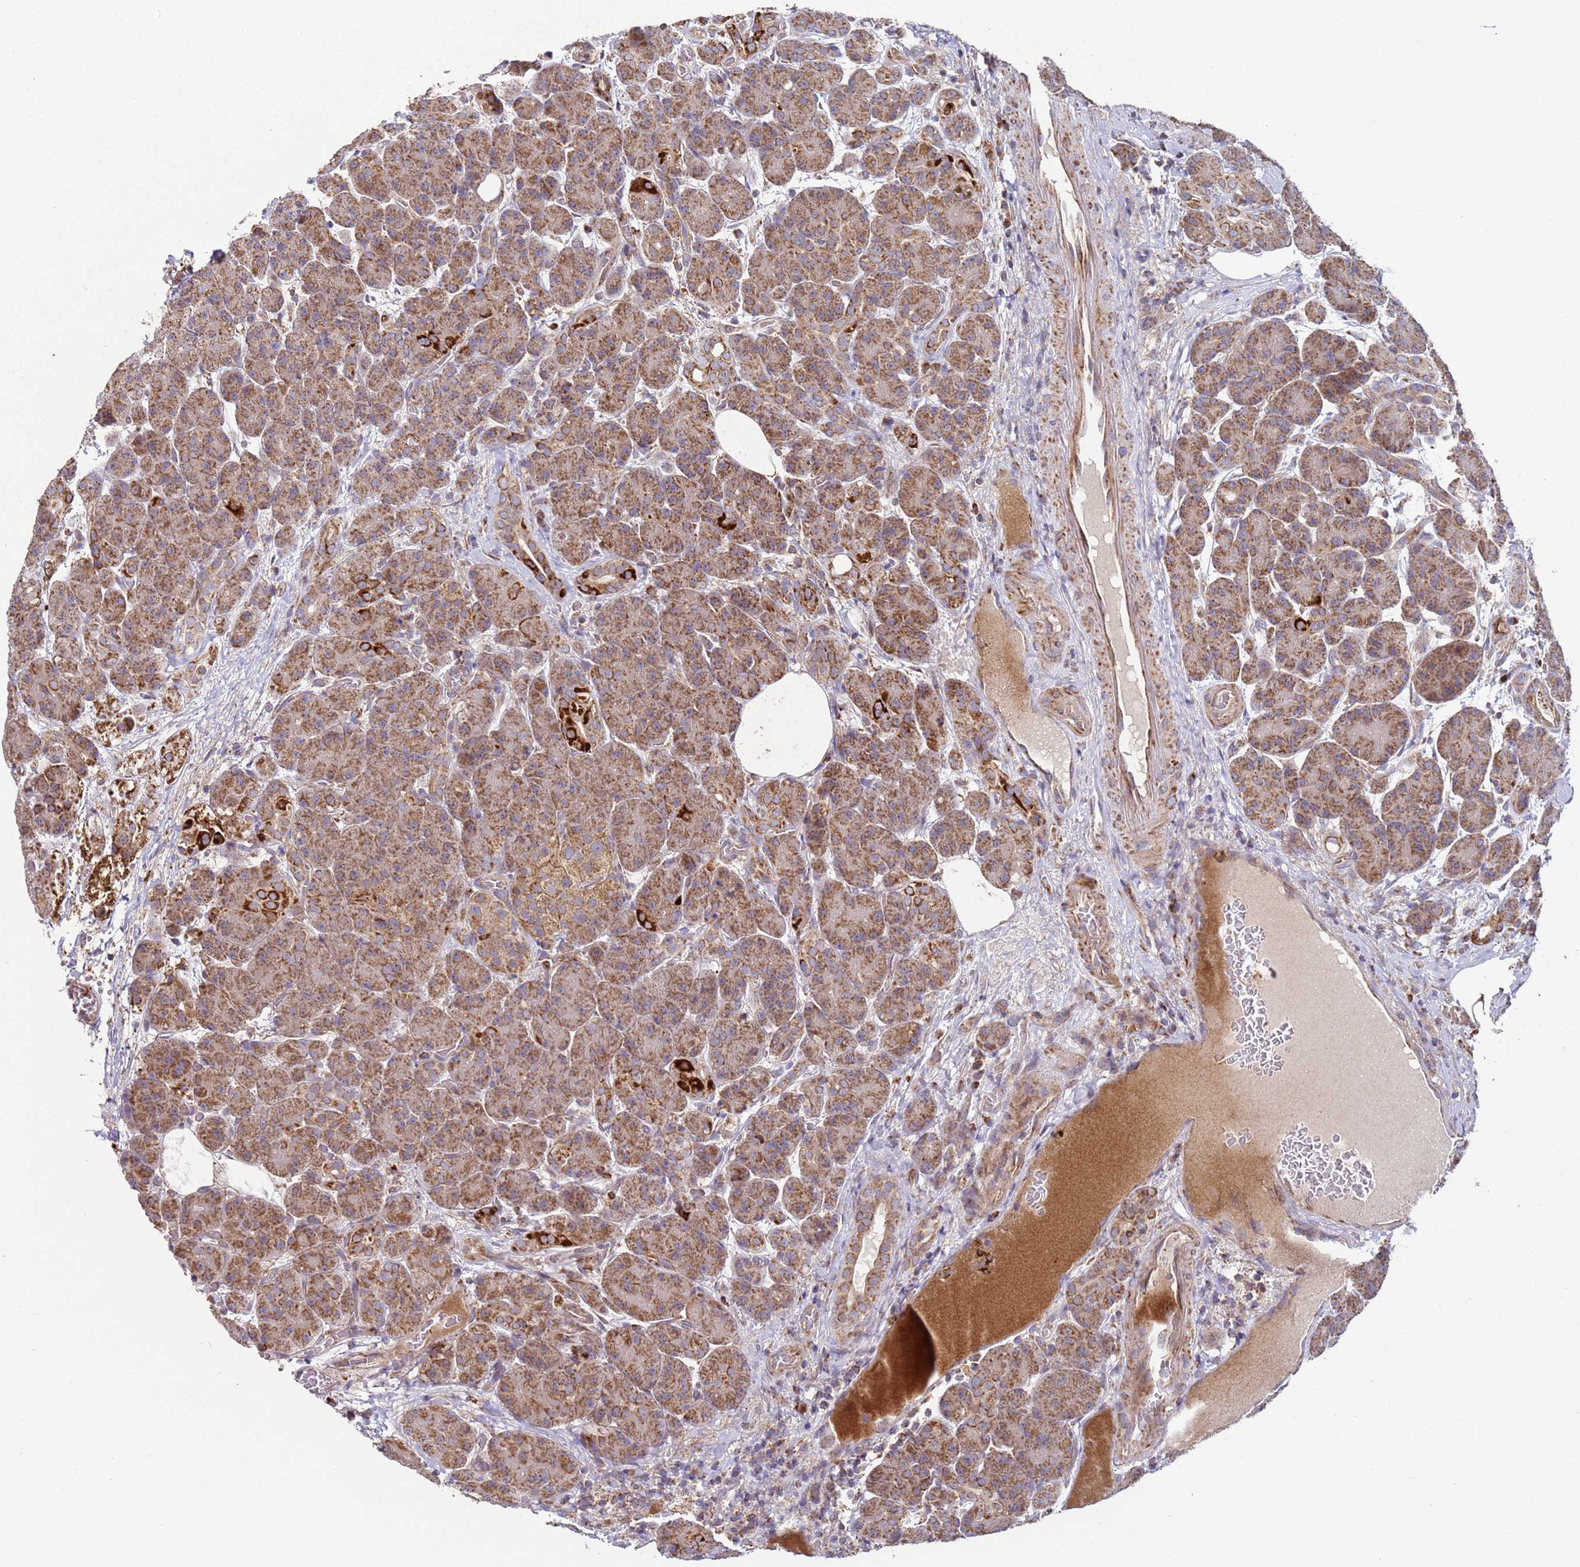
{"staining": {"intensity": "moderate", "quantity": ">75%", "location": "cytoplasmic/membranous"}, "tissue": "pancreas", "cell_type": "Exocrine glandular cells", "image_type": "normal", "snomed": [{"axis": "morphology", "description": "Normal tissue, NOS"}, {"axis": "topography", "description": "Pancreas"}], "caption": "About >75% of exocrine glandular cells in normal pancreas reveal moderate cytoplasmic/membranous protein positivity as visualized by brown immunohistochemical staining.", "gene": "FBXO33", "patient": {"sex": "male", "age": 63}}